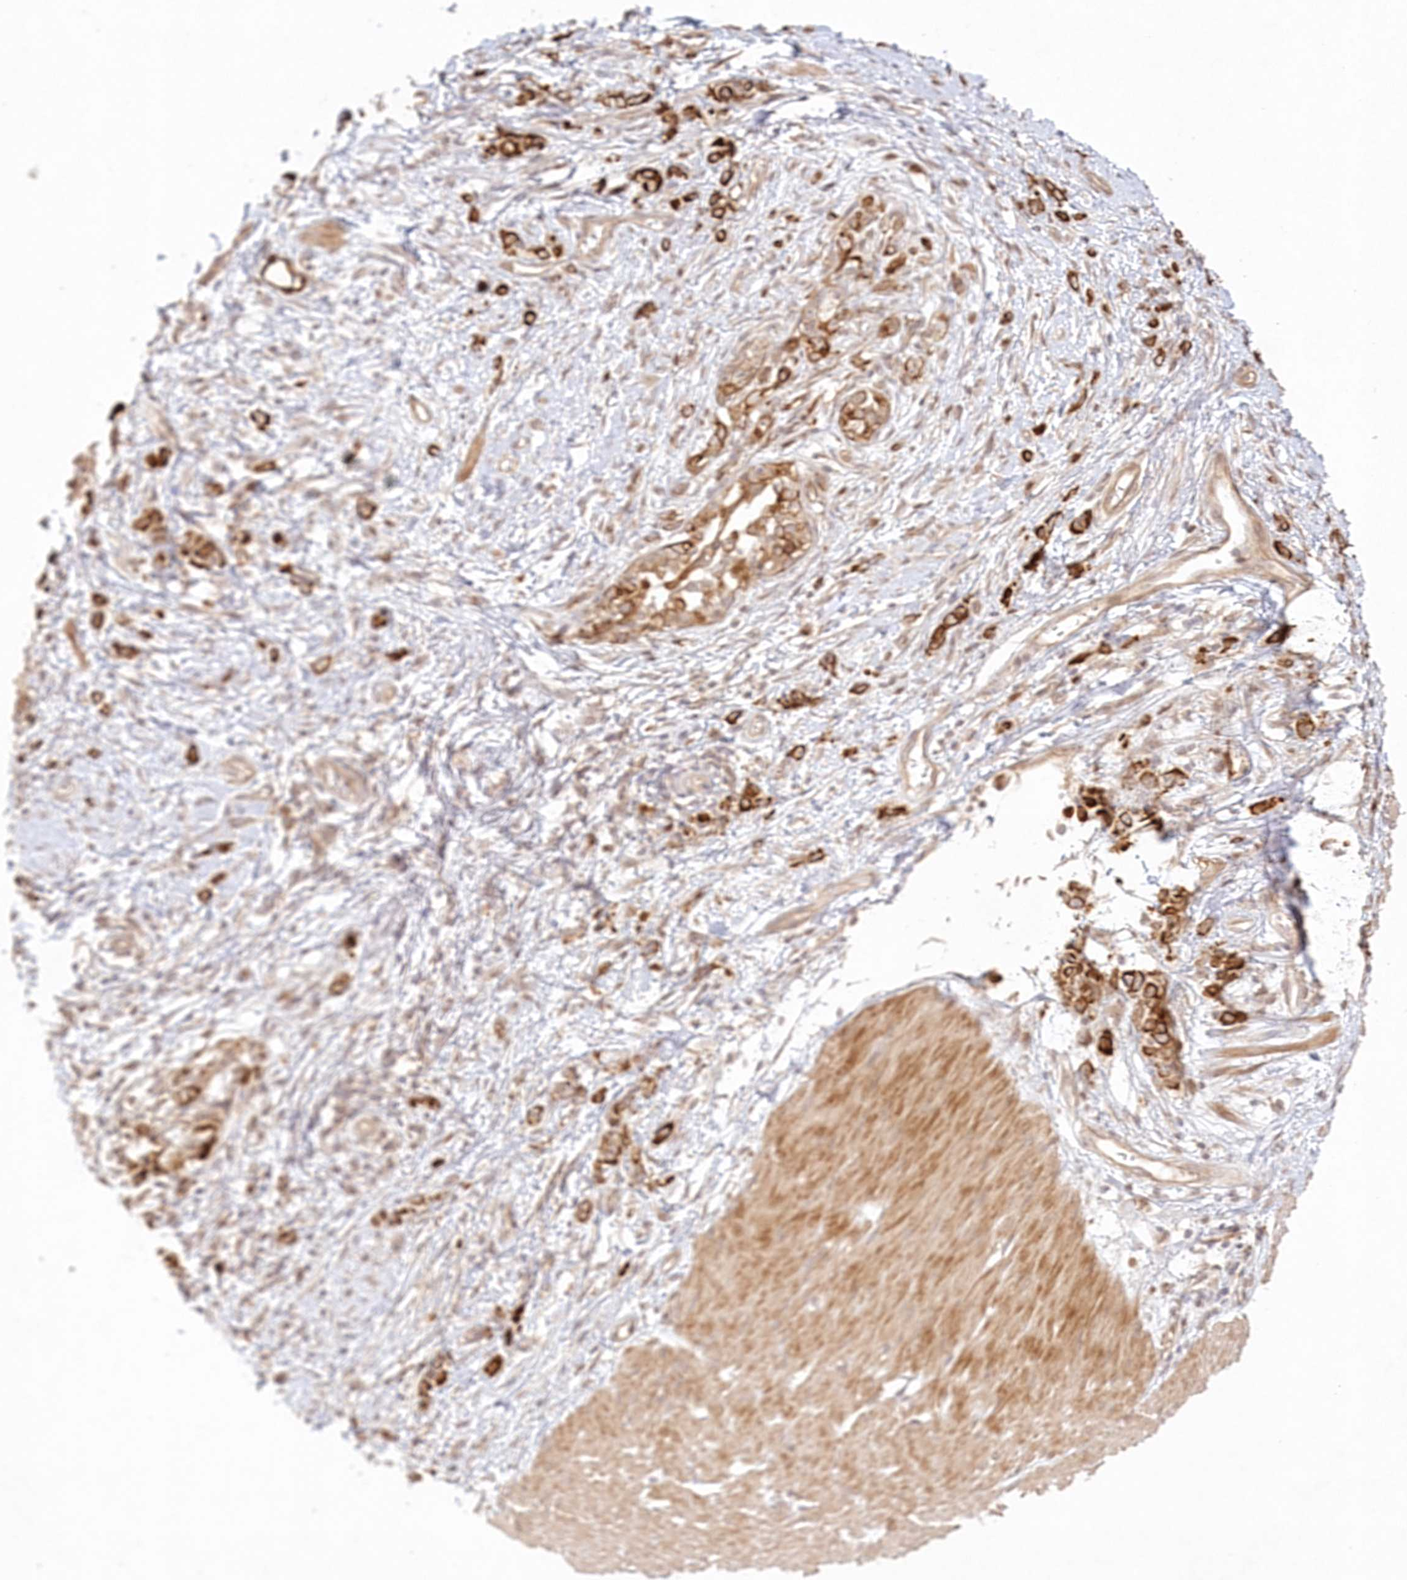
{"staining": {"intensity": "strong", "quantity": ">75%", "location": "cytoplasmic/membranous"}, "tissue": "stomach cancer", "cell_type": "Tumor cells", "image_type": "cancer", "snomed": [{"axis": "morphology", "description": "Adenocarcinoma, NOS"}, {"axis": "topography", "description": "Stomach"}], "caption": "IHC (DAB) staining of stomach cancer displays strong cytoplasmic/membranous protein expression in about >75% of tumor cells. The staining was performed using DAB, with brown indicating positive protein expression. Nuclei are stained blue with hematoxylin.", "gene": "KIAA0232", "patient": {"sex": "female", "age": 76}}